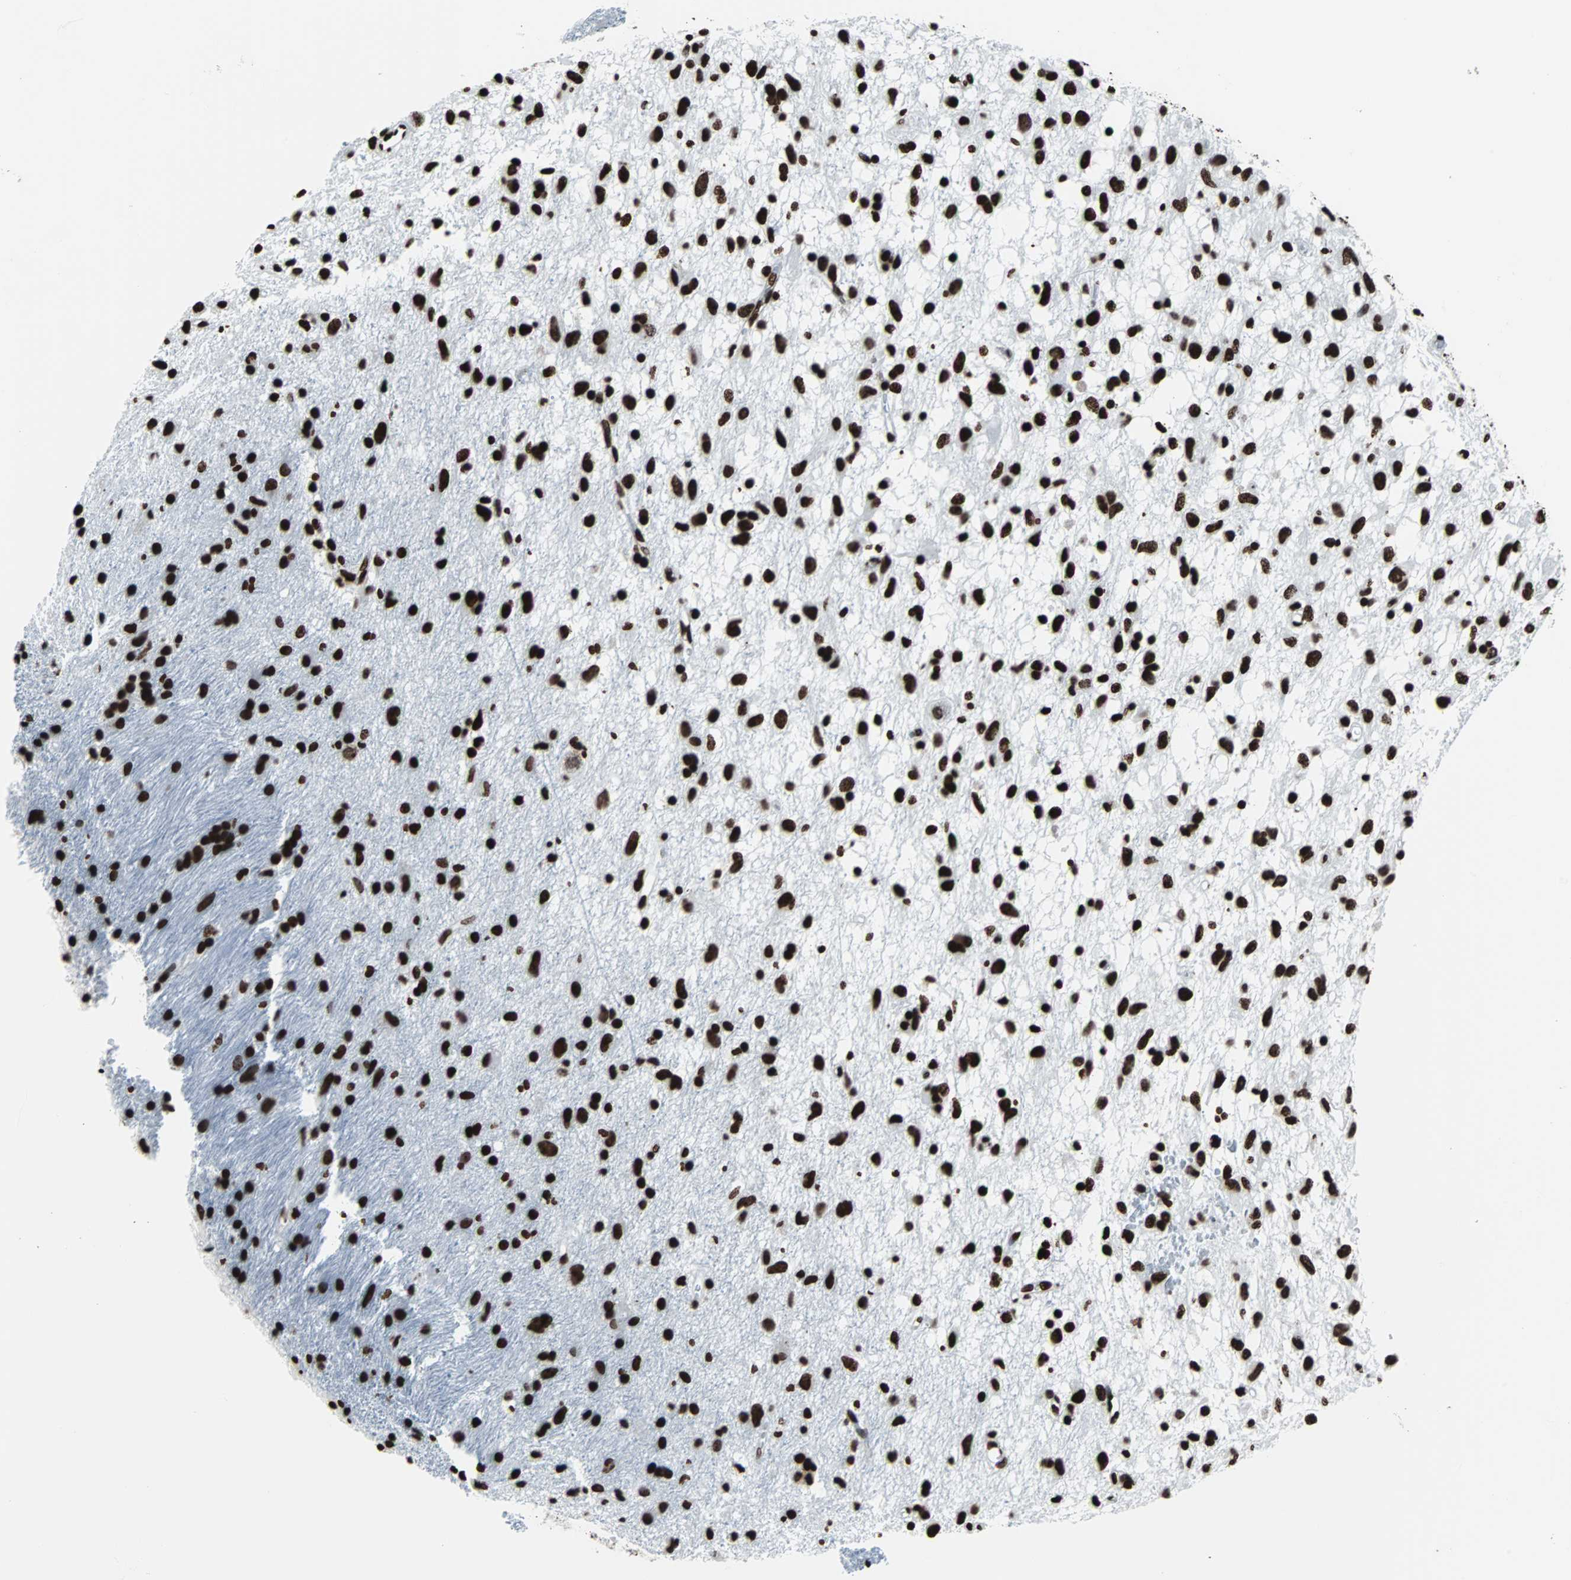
{"staining": {"intensity": "strong", "quantity": ">75%", "location": "nuclear"}, "tissue": "glioma", "cell_type": "Tumor cells", "image_type": "cancer", "snomed": [{"axis": "morphology", "description": "Glioma, malignant, Low grade"}, {"axis": "topography", "description": "Brain"}], "caption": "Immunohistochemistry (IHC) photomicrograph of neoplastic tissue: glioma stained using immunohistochemistry displays high levels of strong protein expression localized specifically in the nuclear of tumor cells, appearing as a nuclear brown color.", "gene": "H2BC18", "patient": {"sex": "male", "age": 77}}